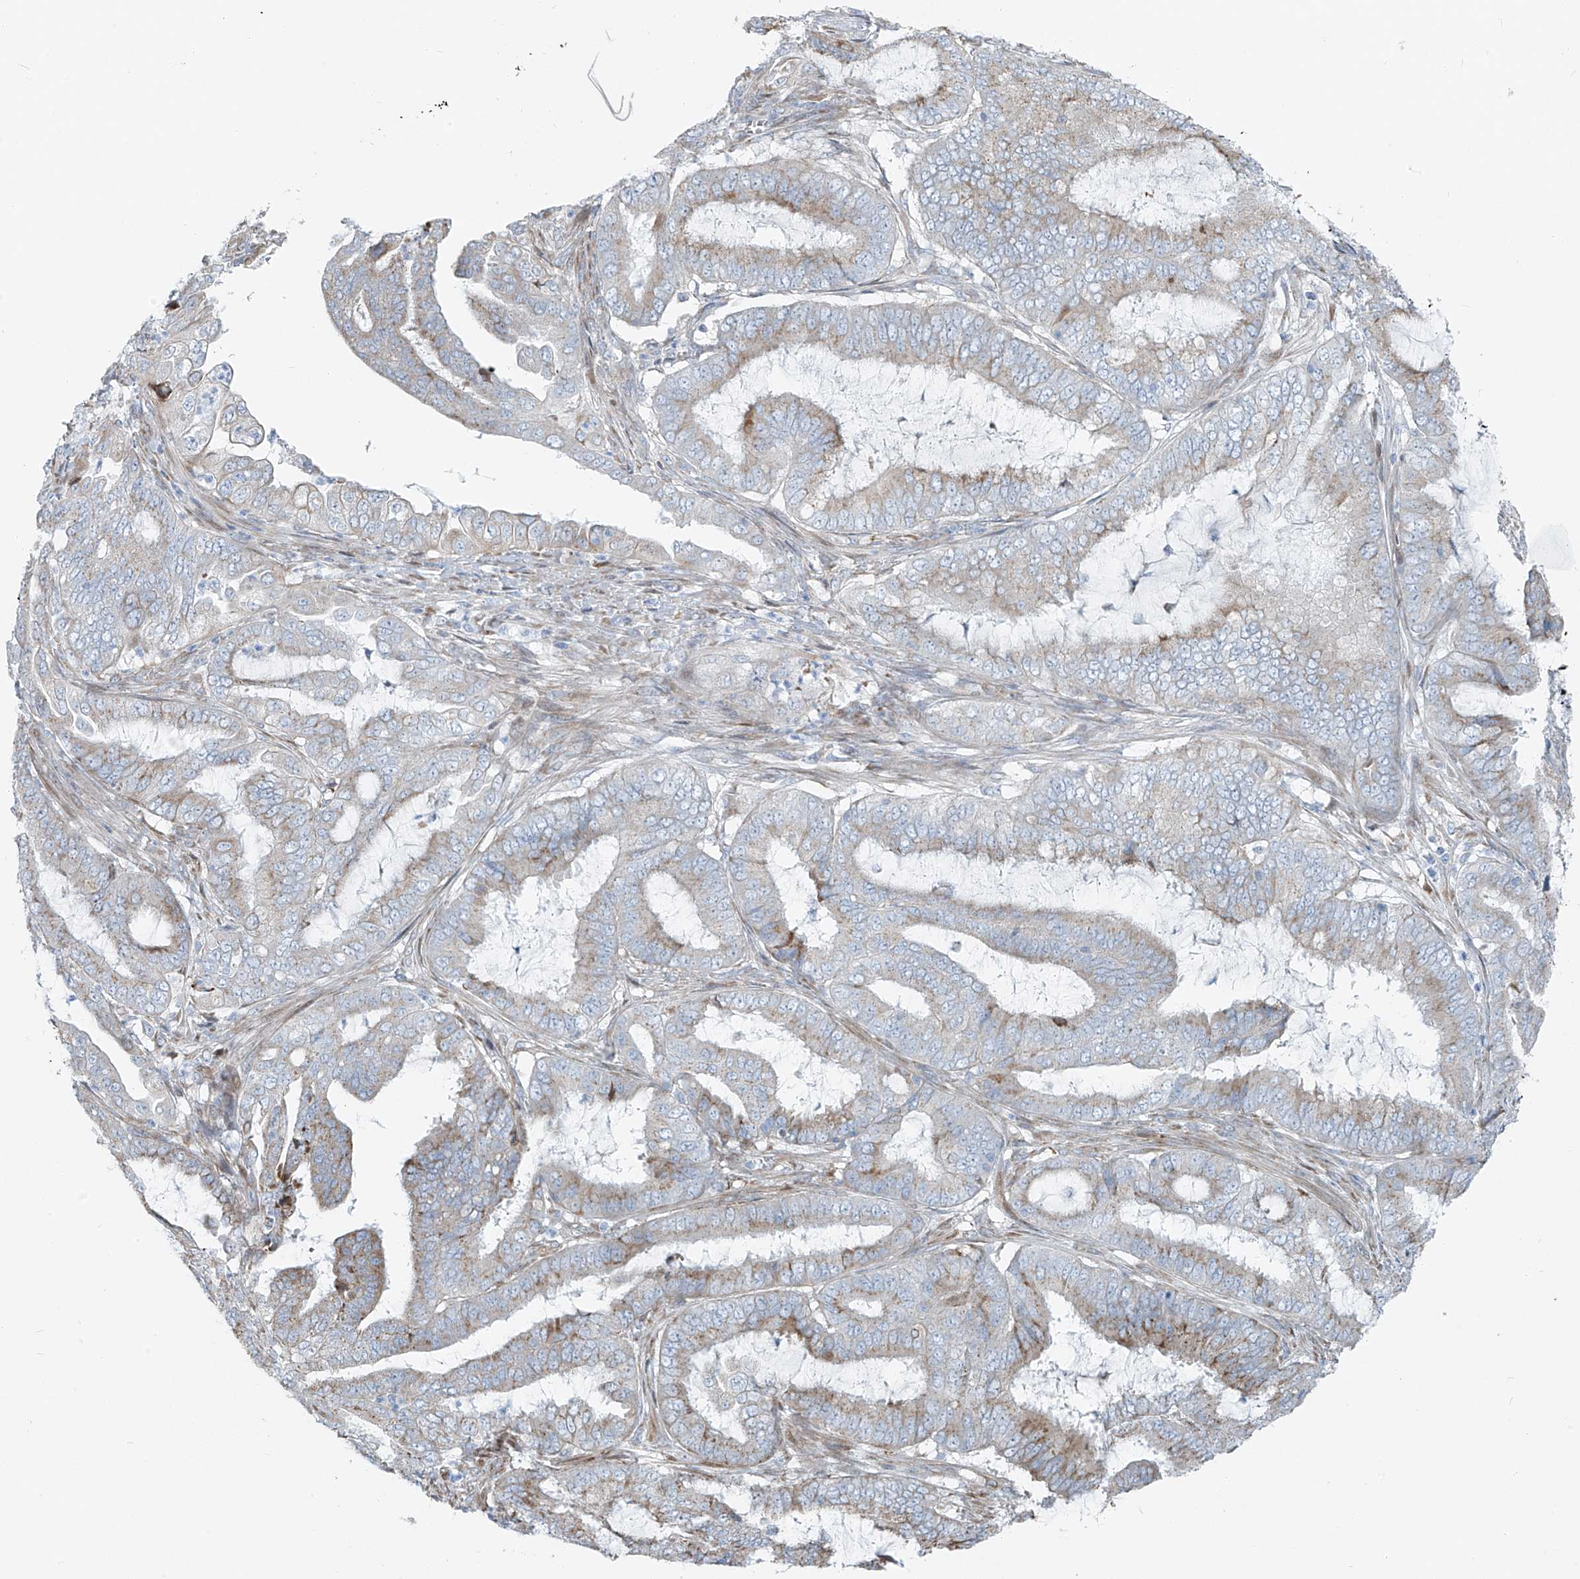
{"staining": {"intensity": "negative", "quantity": "none", "location": "none"}, "tissue": "endometrial cancer", "cell_type": "Tumor cells", "image_type": "cancer", "snomed": [{"axis": "morphology", "description": "Adenocarcinoma, NOS"}, {"axis": "topography", "description": "Endometrium"}], "caption": "High magnification brightfield microscopy of endometrial adenocarcinoma stained with DAB (3,3'-diaminobenzidine) (brown) and counterstained with hematoxylin (blue): tumor cells show no significant expression.", "gene": "HIC2", "patient": {"sex": "female", "age": 51}}